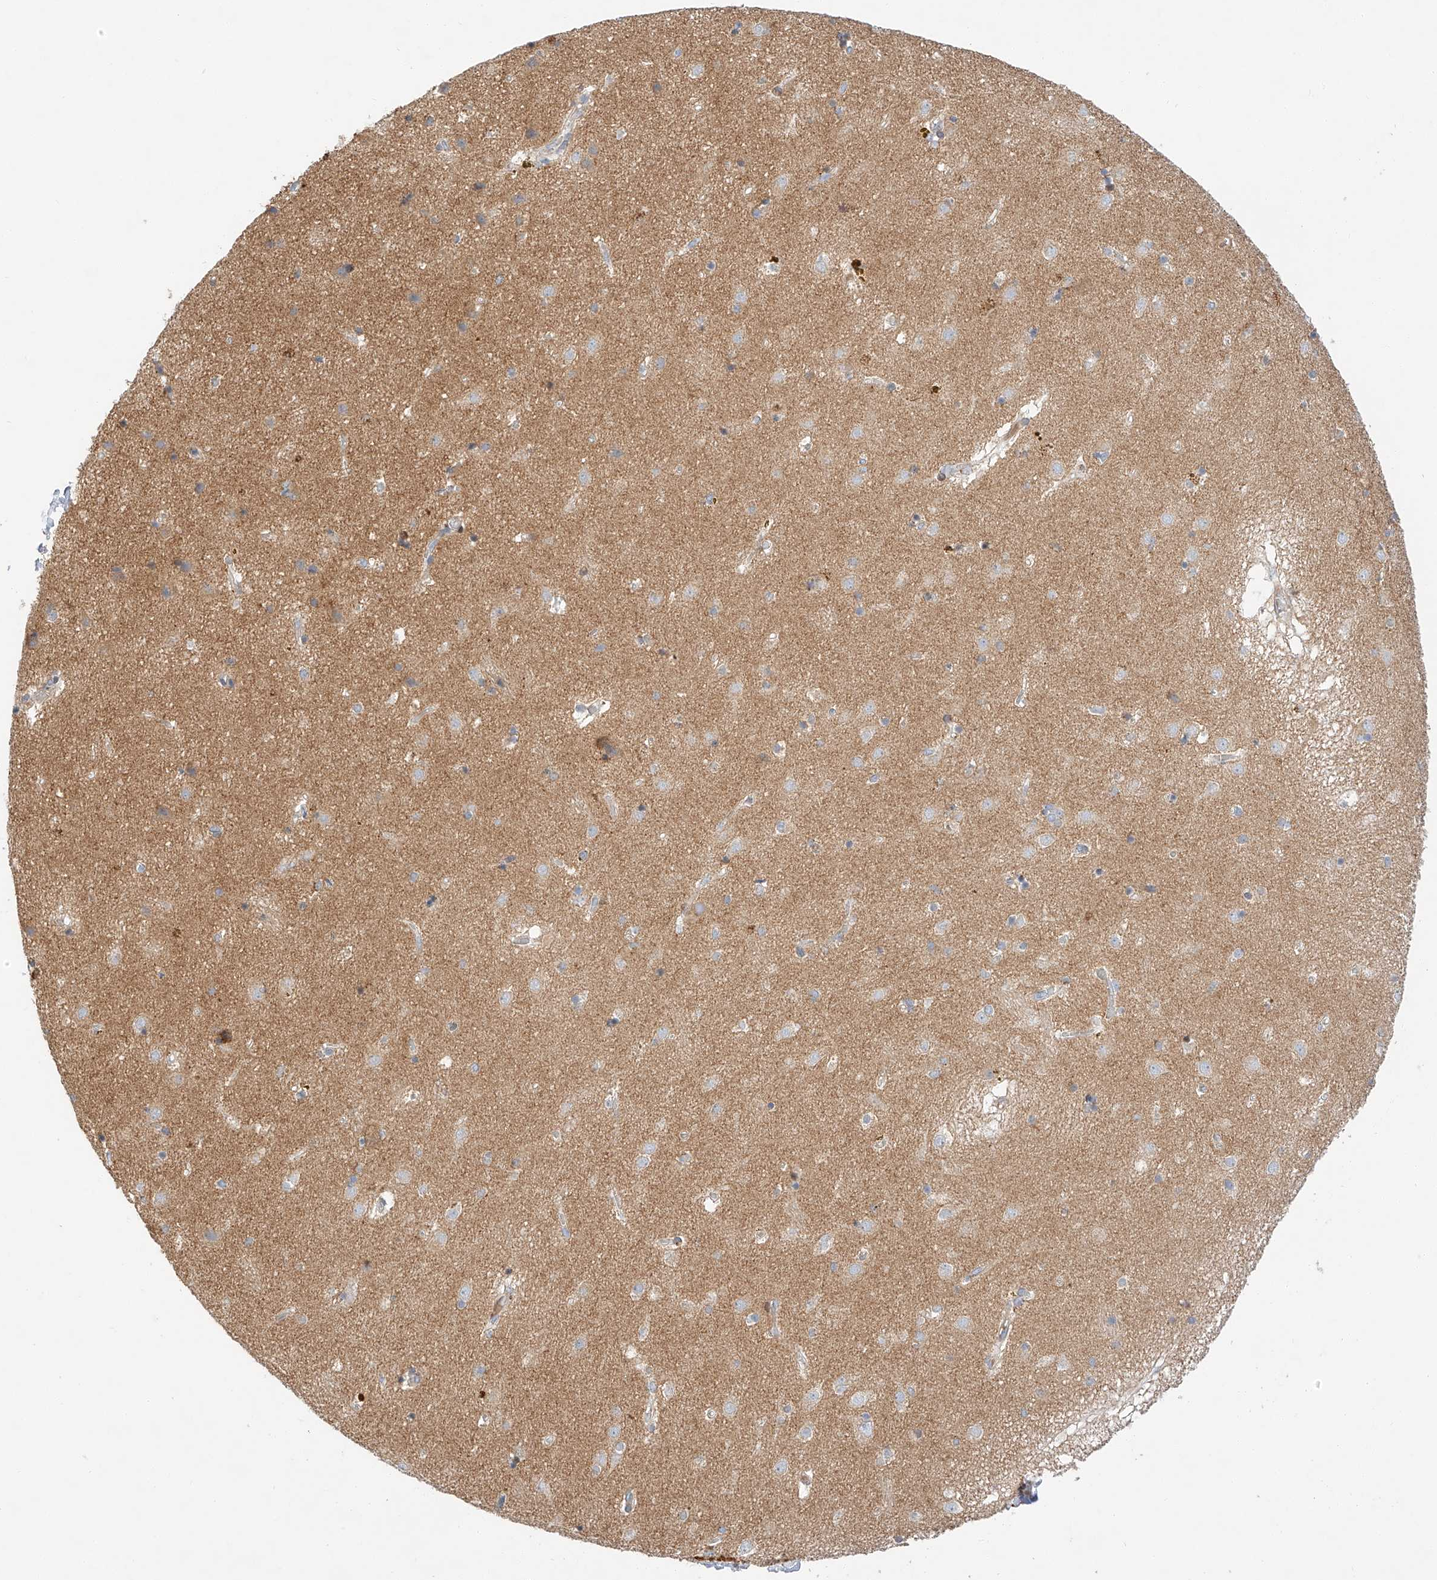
{"staining": {"intensity": "weak", "quantity": "<25%", "location": "cytoplasmic/membranous"}, "tissue": "caudate", "cell_type": "Glial cells", "image_type": "normal", "snomed": [{"axis": "morphology", "description": "Normal tissue, NOS"}, {"axis": "topography", "description": "Lateral ventricle wall"}], "caption": "Micrograph shows no protein staining in glial cells of normal caudate. (DAB (3,3'-diaminobenzidine) immunohistochemistry visualized using brightfield microscopy, high magnification).", "gene": "C6orf118", "patient": {"sex": "male", "age": 70}}